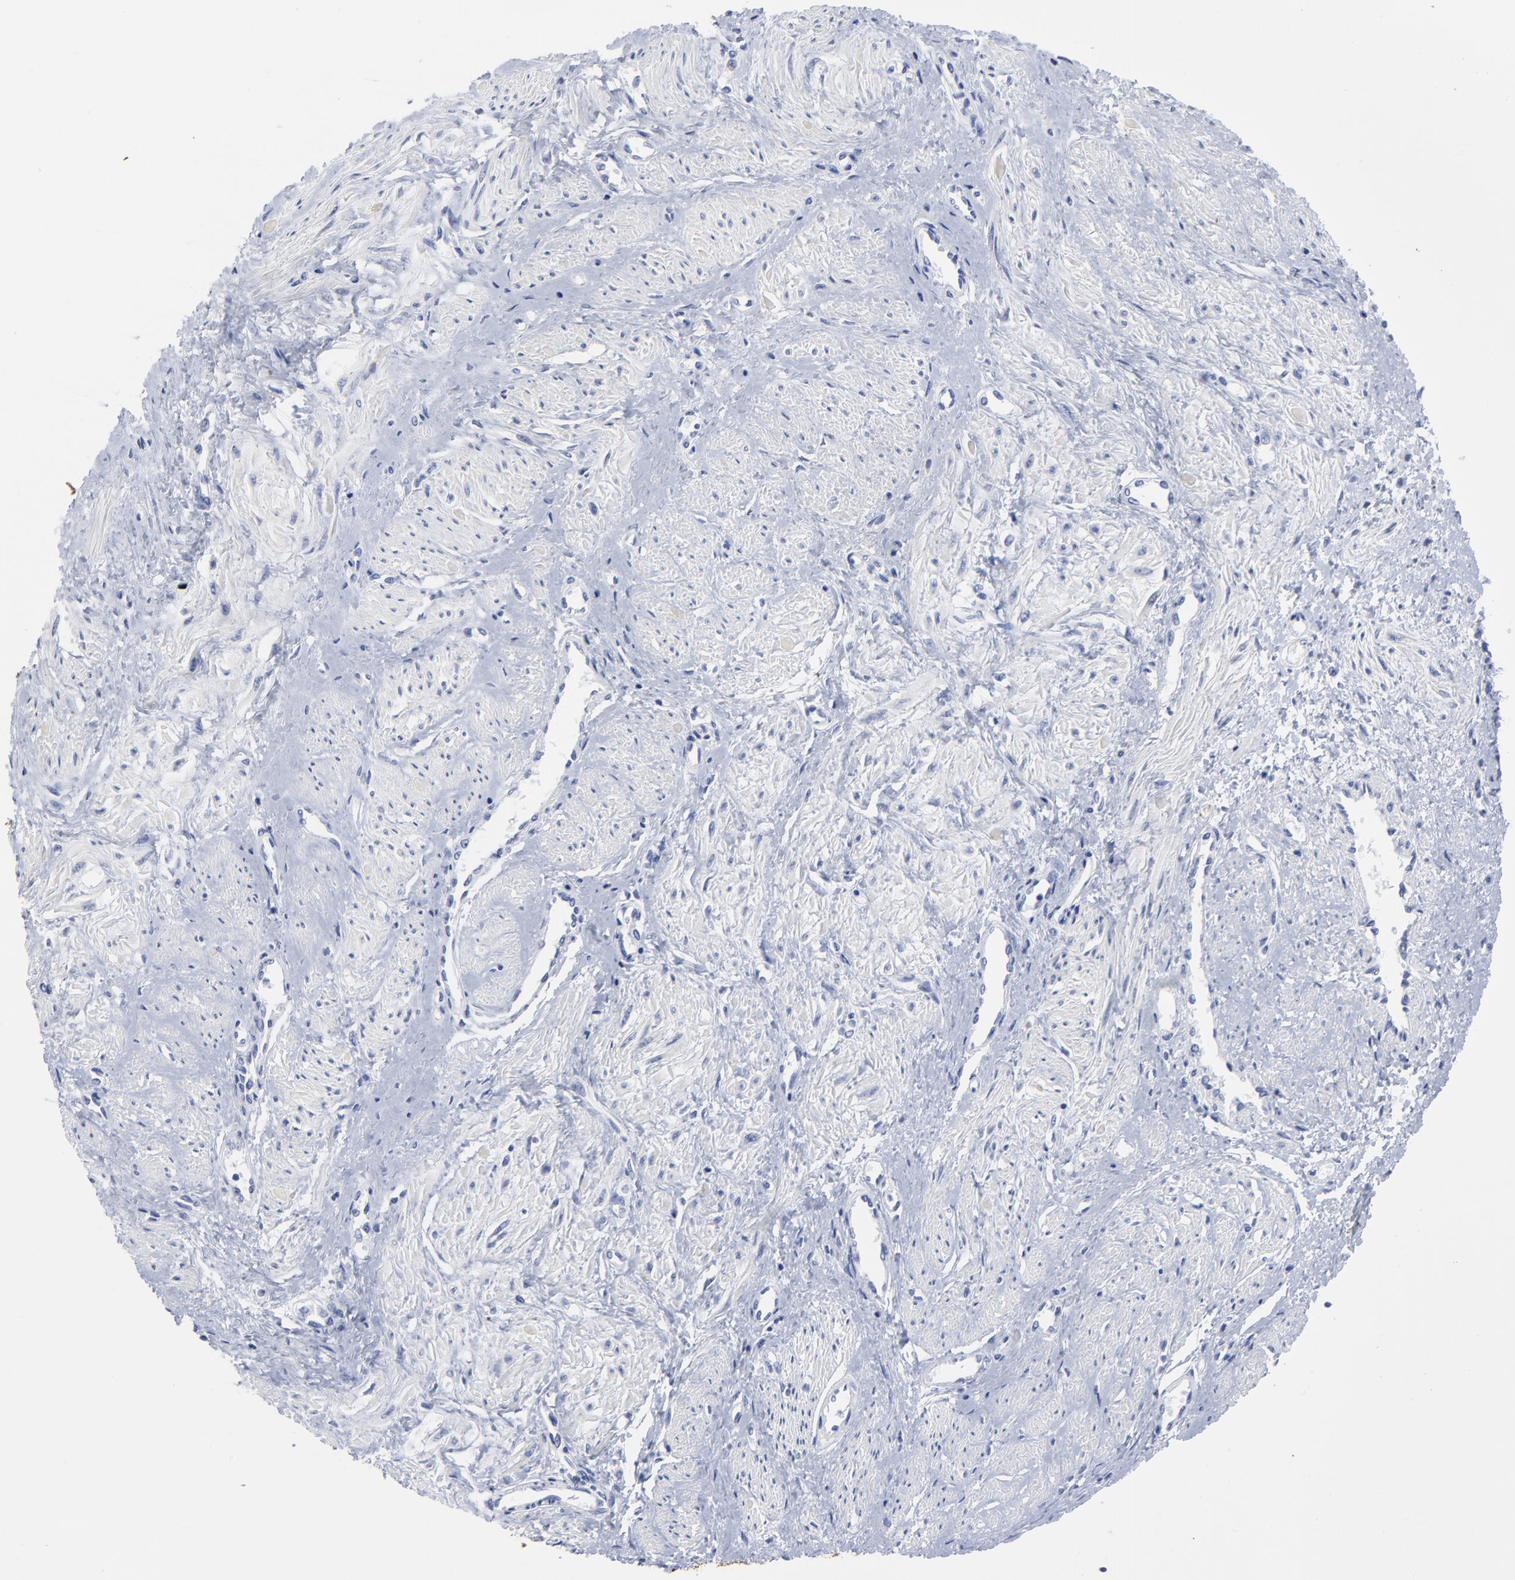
{"staining": {"intensity": "negative", "quantity": "none", "location": "none"}, "tissue": "smooth muscle", "cell_type": "Smooth muscle cells", "image_type": "normal", "snomed": [{"axis": "morphology", "description": "Normal tissue, NOS"}, {"axis": "topography", "description": "Smooth muscle"}, {"axis": "topography", "description": "Uterus"}], "caption": "Smooth muscle cells are negative for protein expression in unremarkable human smooth muscle. The staining is performed using DAB (3,3'-diaminobenzidine) brown chromogen with nuclei counter-stained in using hematoxylin.", "gene": "CNTN3", "patient": {"sex": "female", "age": 39}}